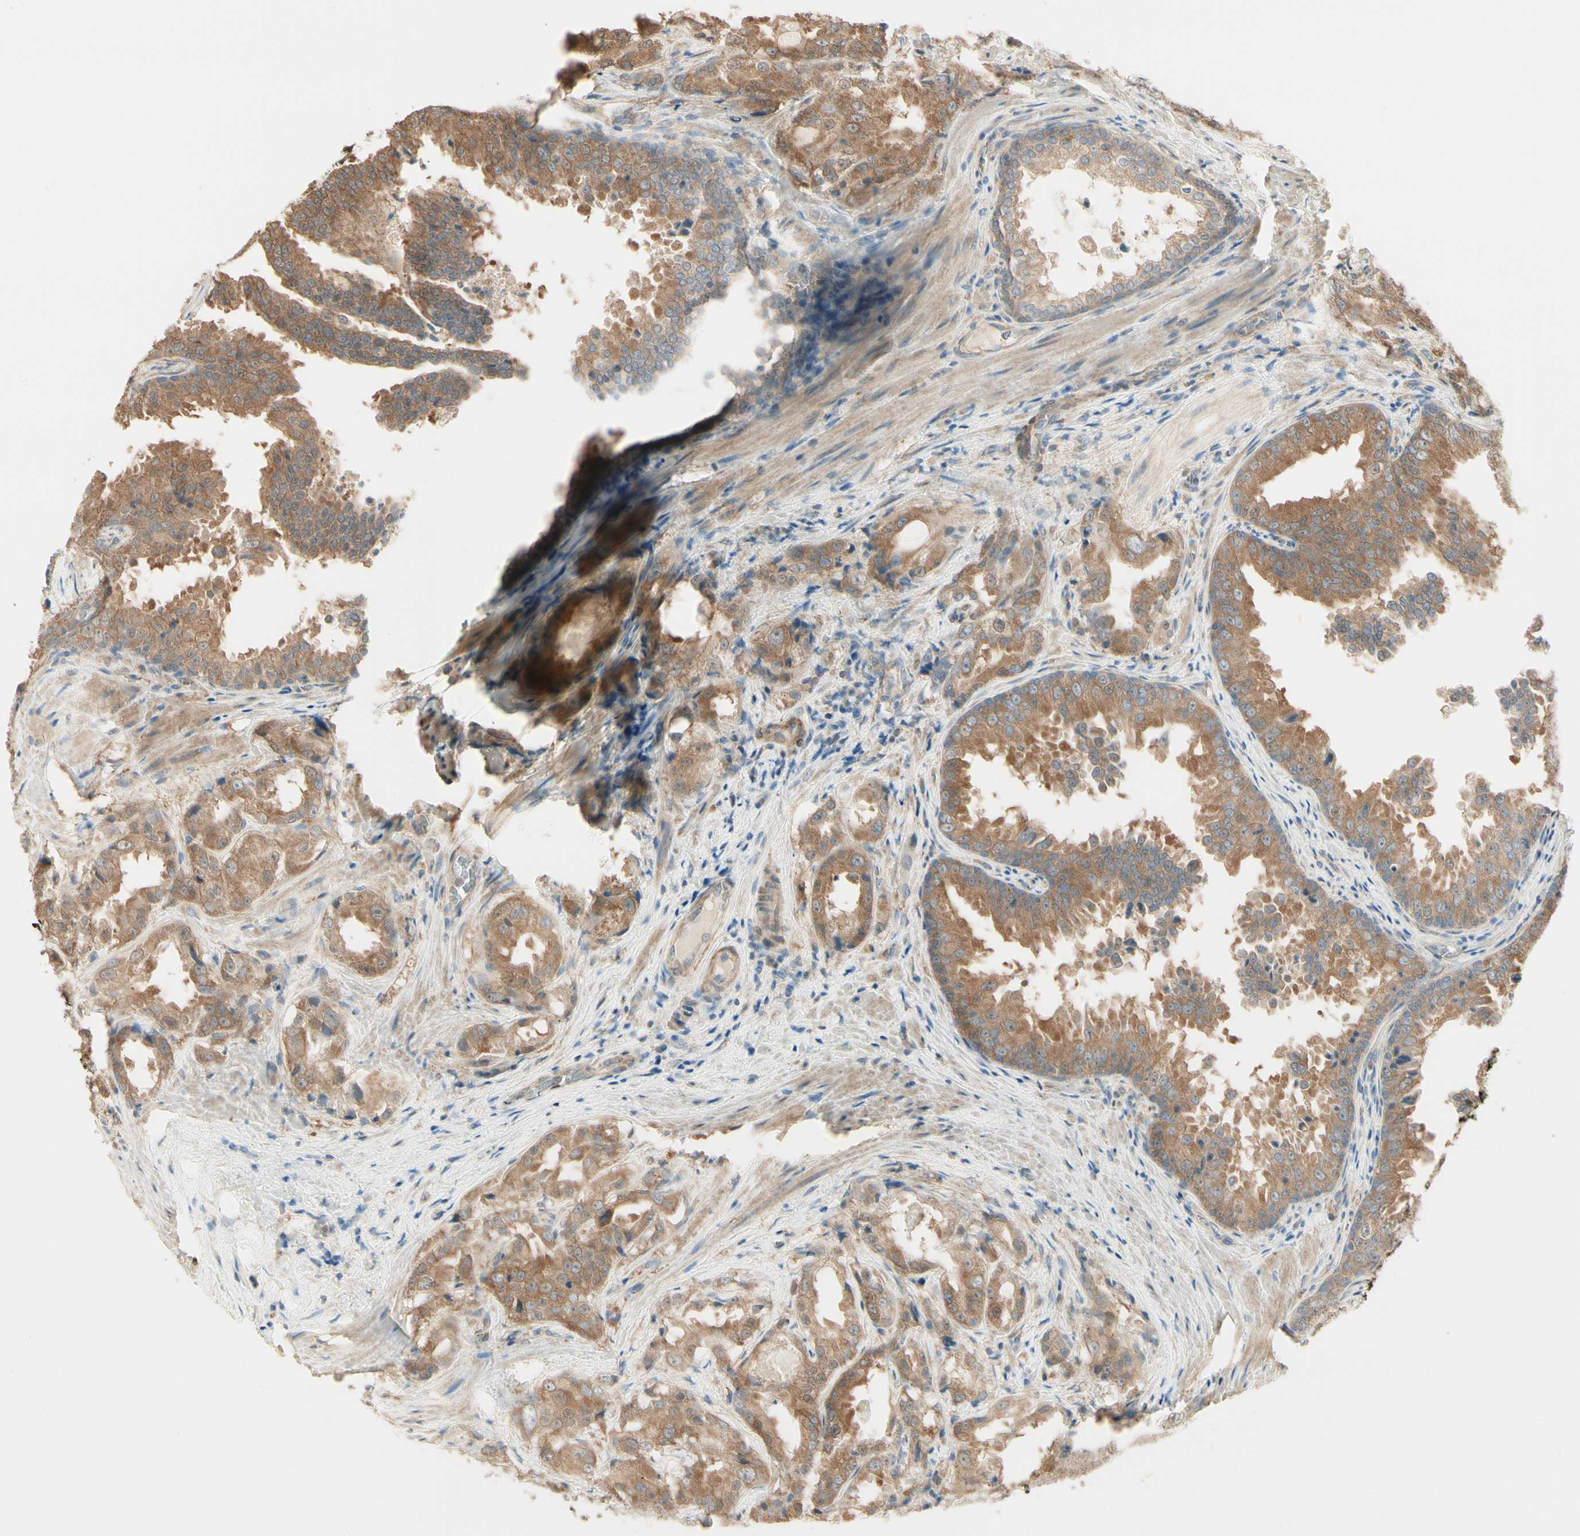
{"staining": {"intensity": "moderate", "quantity": ">75%", "location": "cytoplasmic/membranous"}, "tissue": "prostate cancer", "cell_type": "Tumor cells", "image_type": "cancer", "snomed": [{"axis": "morphology", "description": "Adenocarcinoma, High grade"}, {"axis": "topography", "description": "Prostate"}], "caption": "Brown immunohistochemical staining in human adenocarcinoma (high-grade) (prostate) demonstrates moderate cytoplasmic/membranous expression in about >75% of tumor cells.", "gene": "IRAG1", "patient": {"sex": "male", "age": 73}}